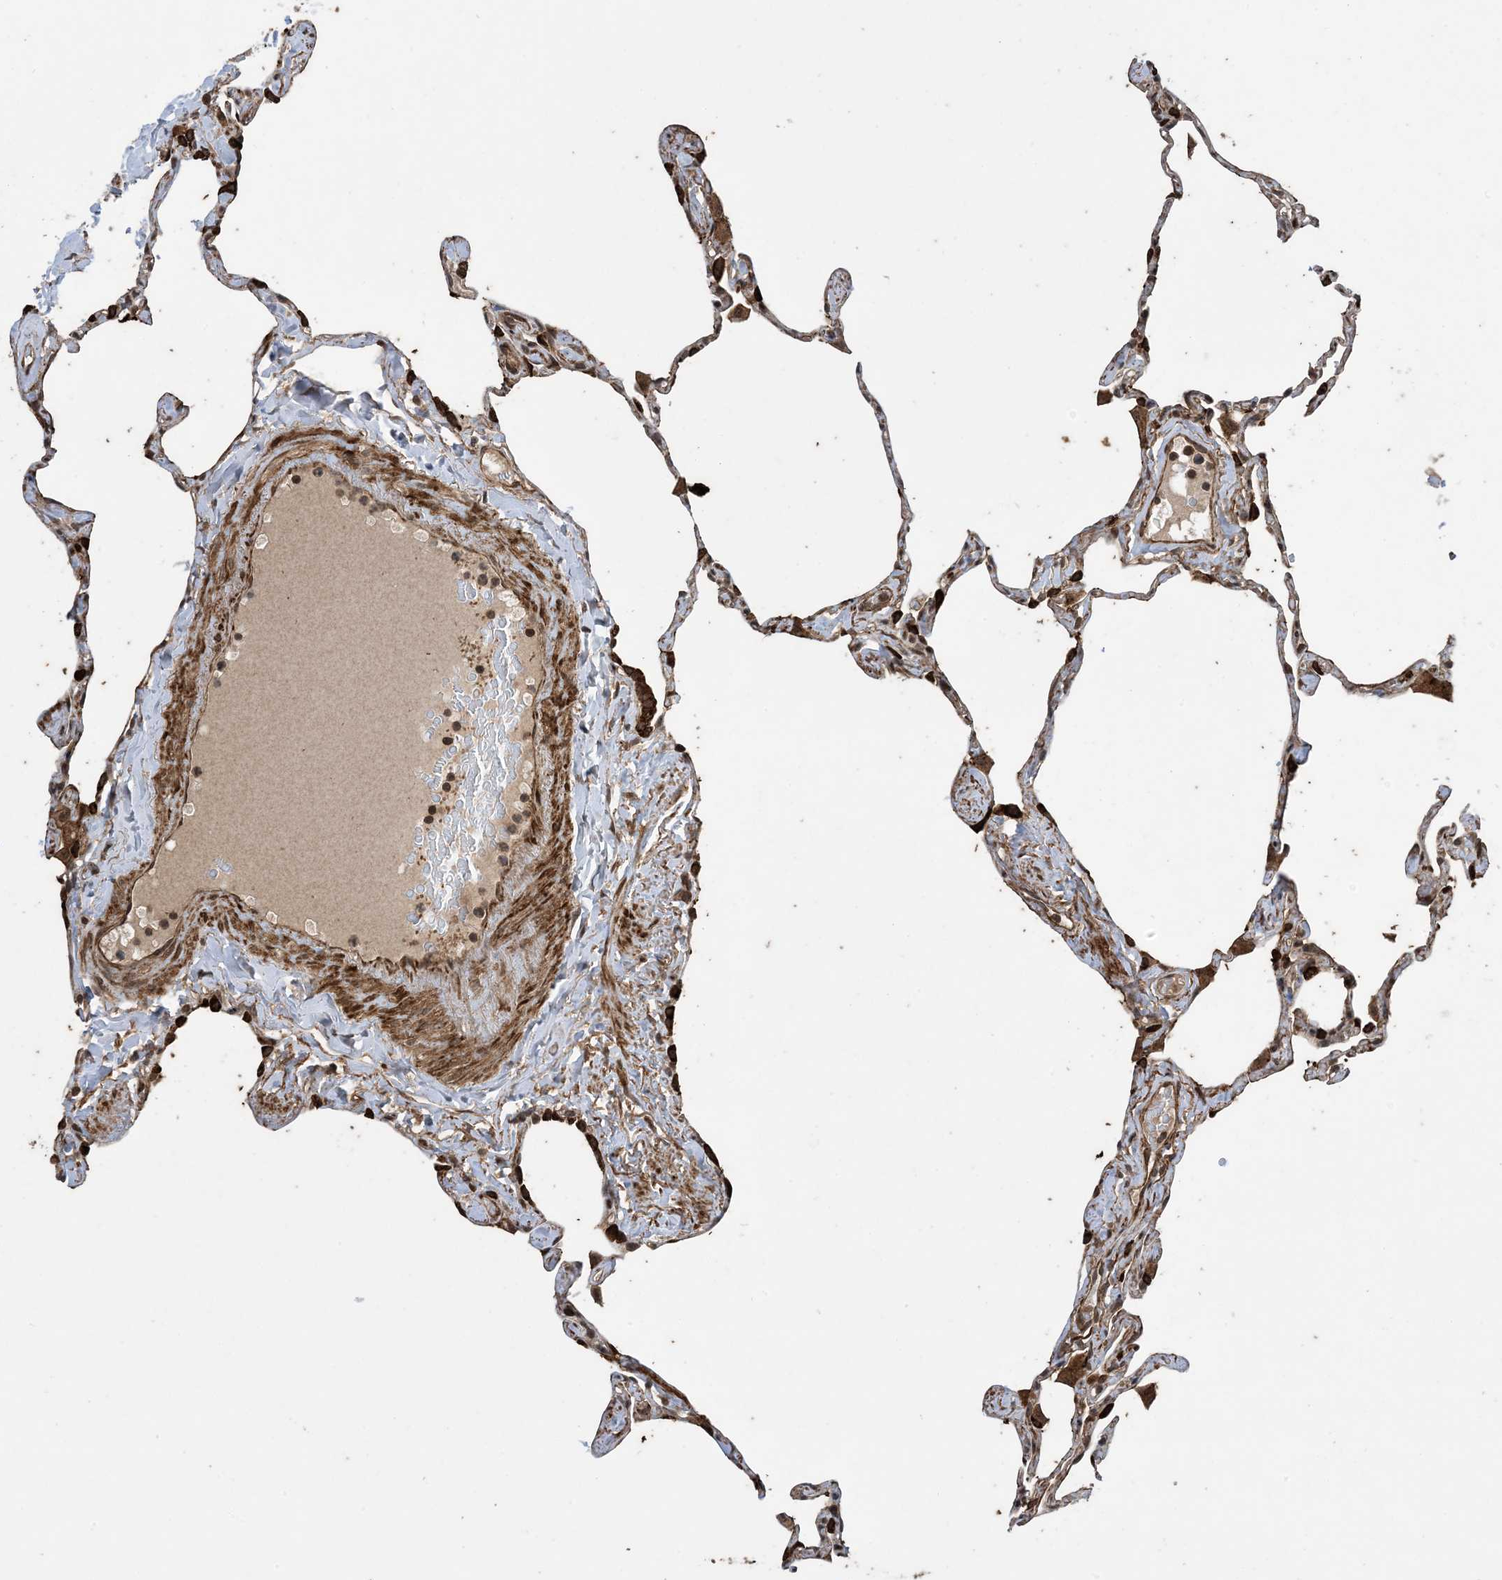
{"staining": {"intensity": "moderate", "quantity": "25%-75%", "location": "cytoplasmic/membranous"}, "tissue": "lung", "cell_type": "Alveolar cells", "image_type": "normal", "snomed": [{"axis": "morphology", "description": "Normal tissue, NOS"}, {"axis": "topography", "description": "Lung"}], "caption": "Immunohistochemical staining of benign human lung exhibits medium levels of moderate cytoplasmic/membranous positivity in about 25%-75% of alveolar cells.", "gene": "ZNF511", "patient": {"sex": "male", "age": 65}}